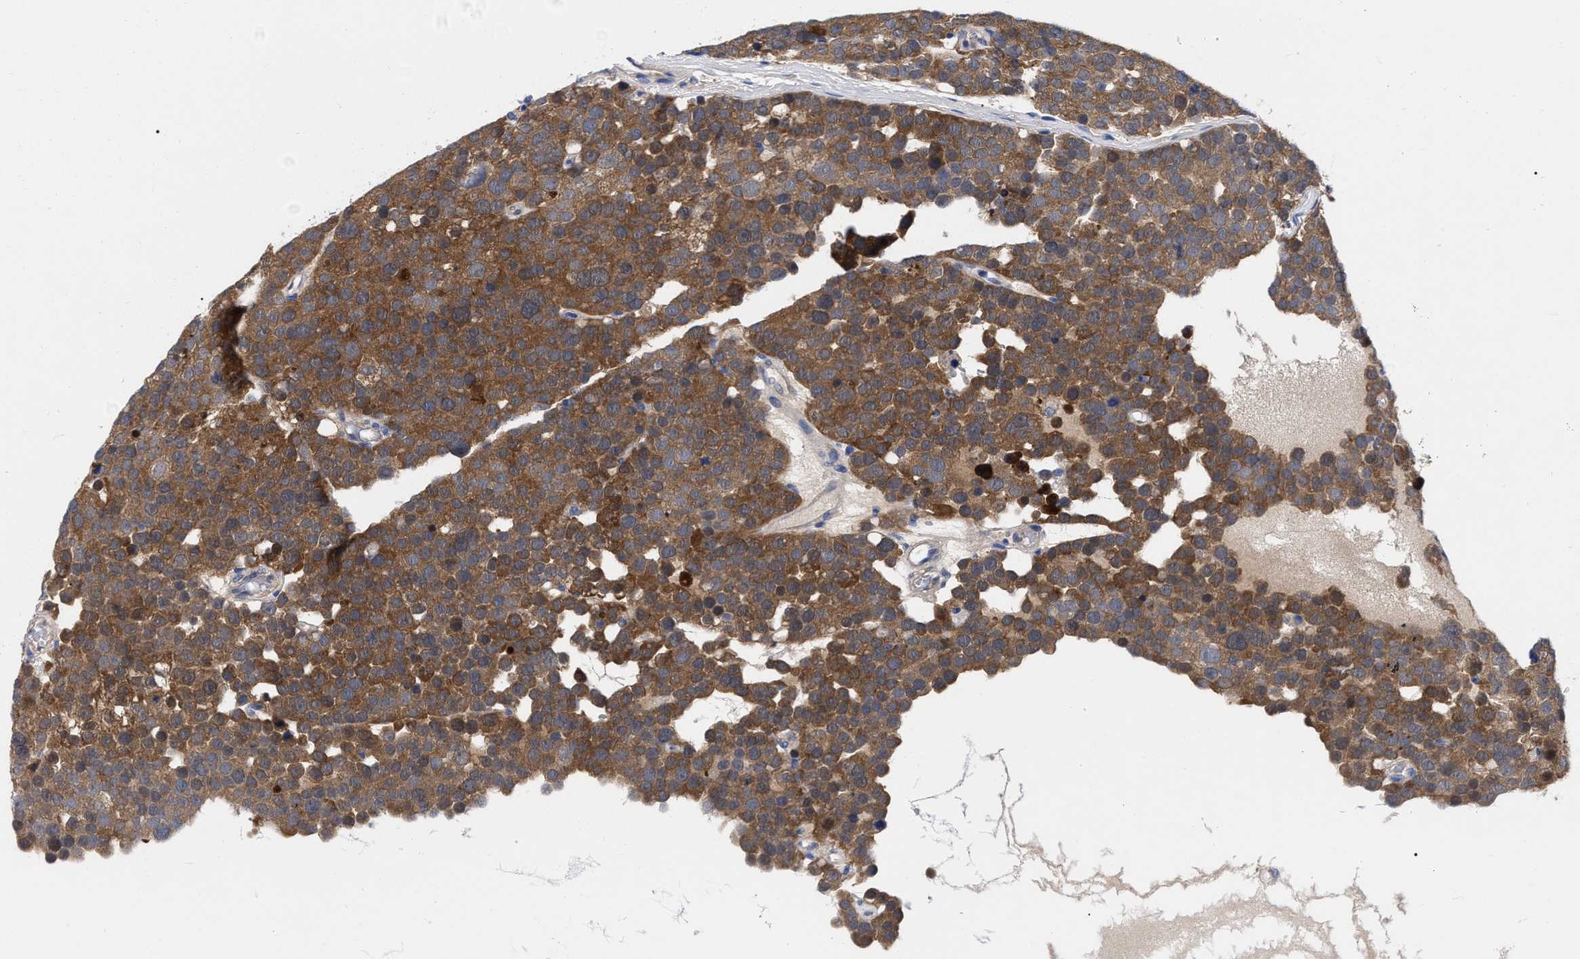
{"staining": {"intensity": "moderate", "quantity": ">75%", "location": "cytoplasmic/membranous"}, "tissue": "testis cancer", "cell_type": "Tumor cells", "image_type": "cancer", "snomed": [{"axis": "morphology", "description": "Seminoma, NOS"}, {"axis": "topography", "description": "Testis"}], "caption": "Testis seminoma tissue demonstrates moderate cytoplasmic/membranous positivity in about >75% of tumor cells", "gene": "RBKS", "patient": {"sex": "male", "age": 71}}